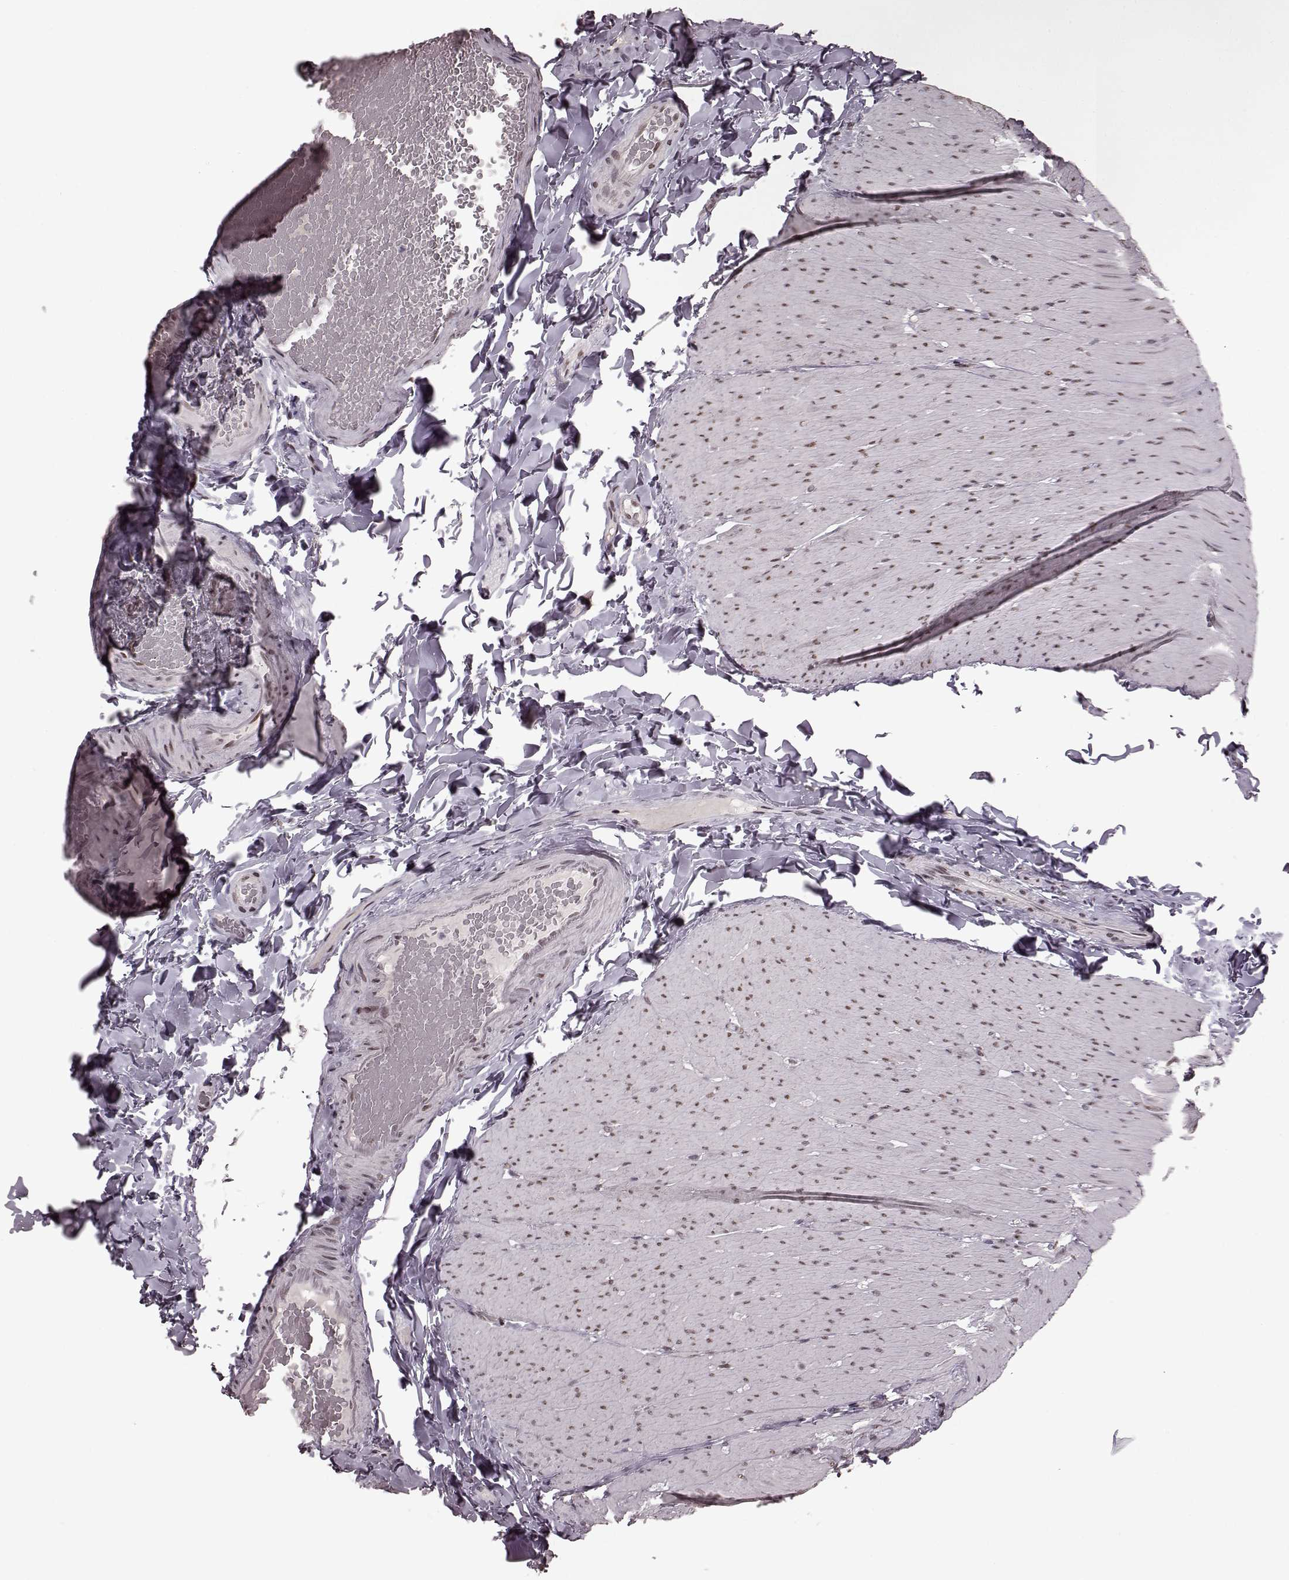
{"staining": {"intensity": "moderate", "quantity": ">75%", "location": "nuclear"}, "tissue": "colon", "cell_type": "Endothelial cells", "image_type": "normal", "snomed": [{"axis": "morphology", "description": "Normal tissue, NOS"}, {"axis": "topography", "description": "Colon"}], "caption": "Immunohistochemical staining of normal human colon displays moderate nuclear protein positivity in about >75% of endothelial cells.", "gene": "NR2C1", "patient": {"sex": "male", "age": 47}}